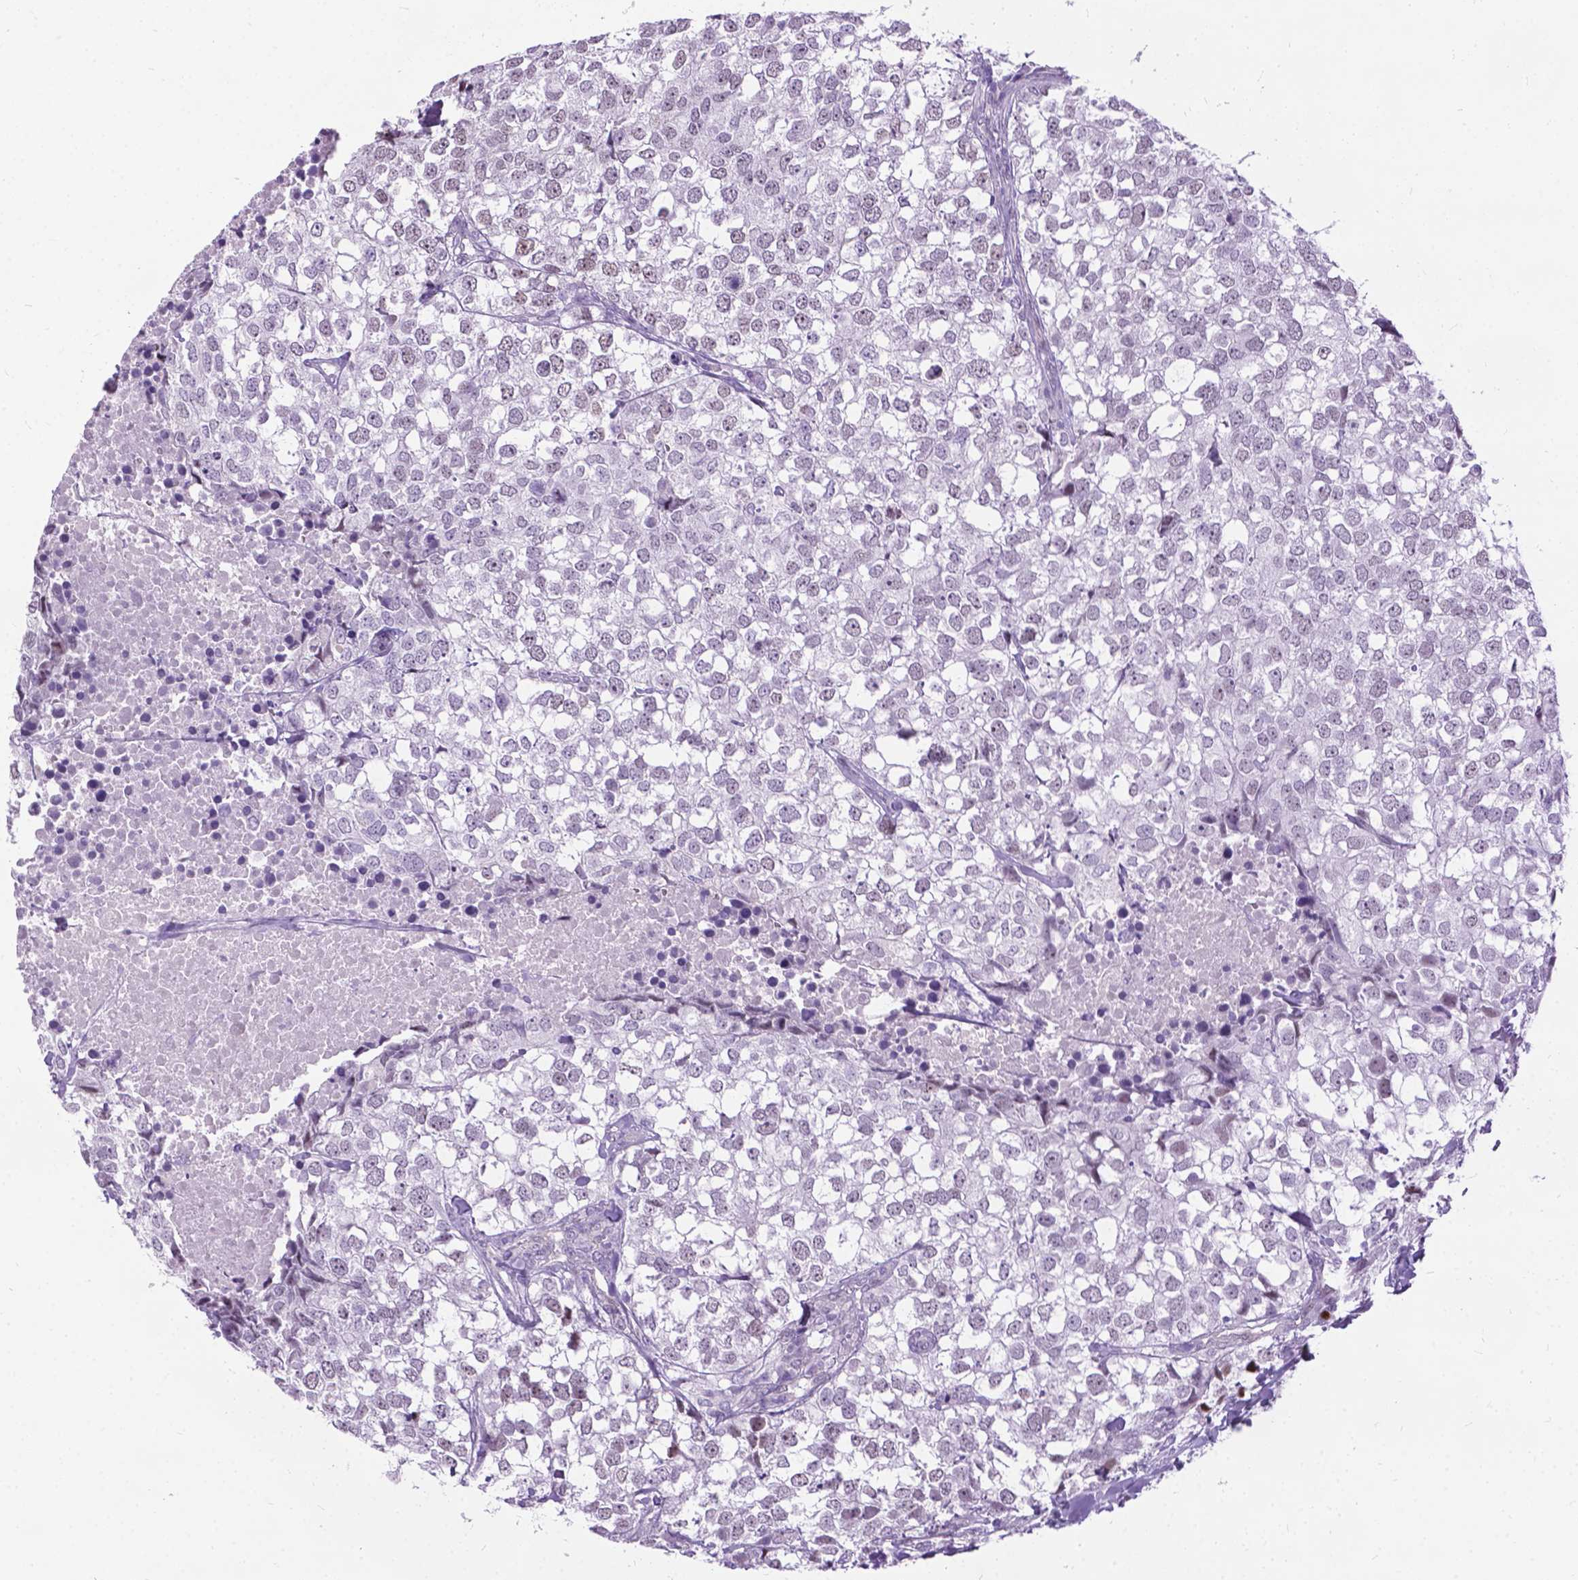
{"staining": {"intensity": "negative", "quantity": "none", "location": "none"}, "tissue": "breast cancer", "cell_type": "Tumor cells", "image_type": "cancer", "snomed": [{"axis": "morphology", "description": "Duct carcinoma"}, {"axis": "topography", "description": "Breast"}], "caption": "This histopathology image is of breast intraductal carcinoma stained with immunohistochemistry to label a protein in brown with the nuclei are counter-stained blue. There is no staining in tumor cells.", "gene": "PROB1", "patient": {"sex": "female", "age": 30}}